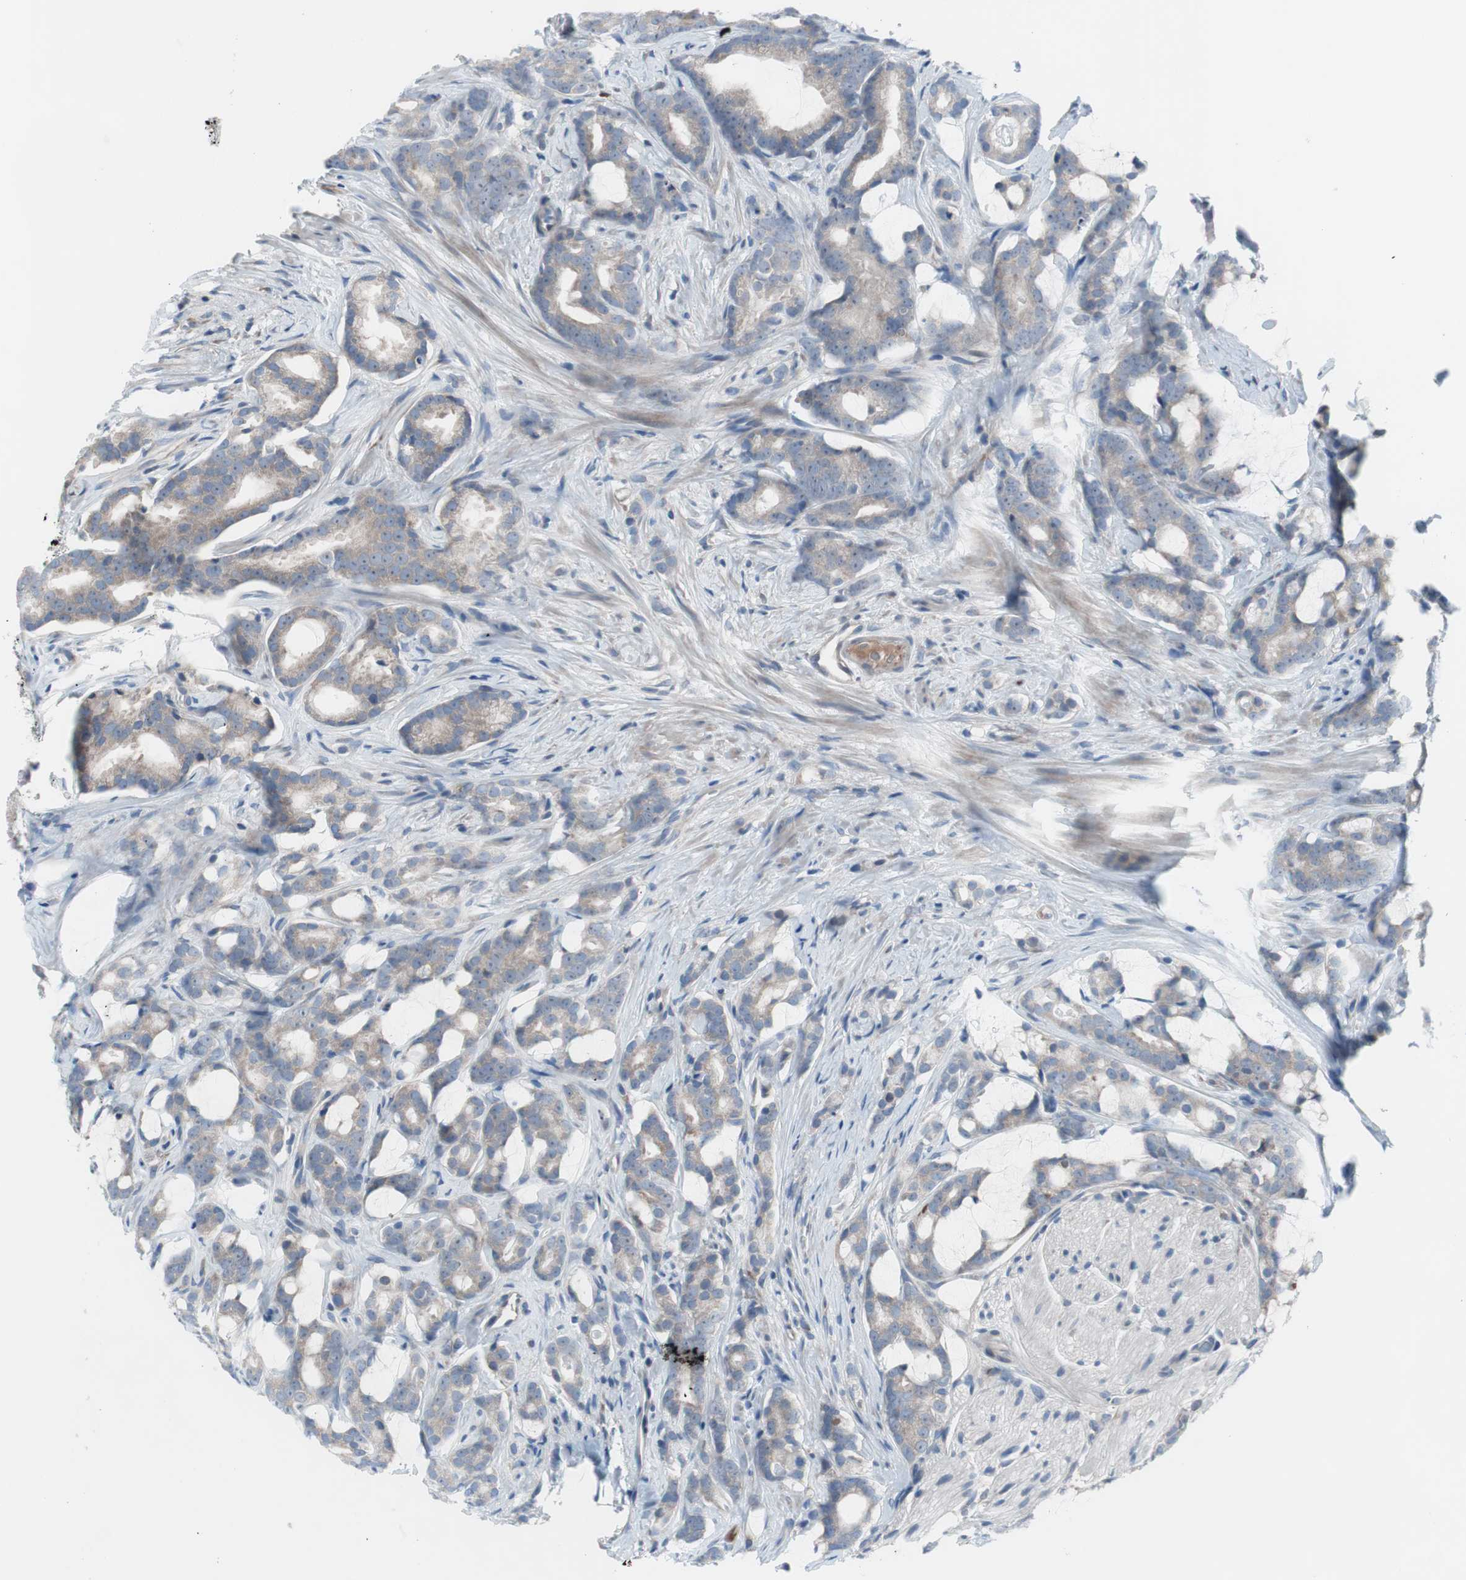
{"staining": {"intensity": "negative", "quantity": "none", "location": "none"}, "tissue": "prostate cancer", "cell_type": "Tumor cells", "image_type": "cancer", "snomed": [{"axis": "morphology", "description": "Adenocarcinoma, Low grade"}, {"axis": "topography", "description": "Prostate"}], "caption": "IHC image of neoplastic tissue: human prostate adenocarcinoma (low-grade) stained with DAB reveals no significant protein expression in tumor cells.", "gene": "KANSL1", "patient": {"sex": "male", "age": 58}}